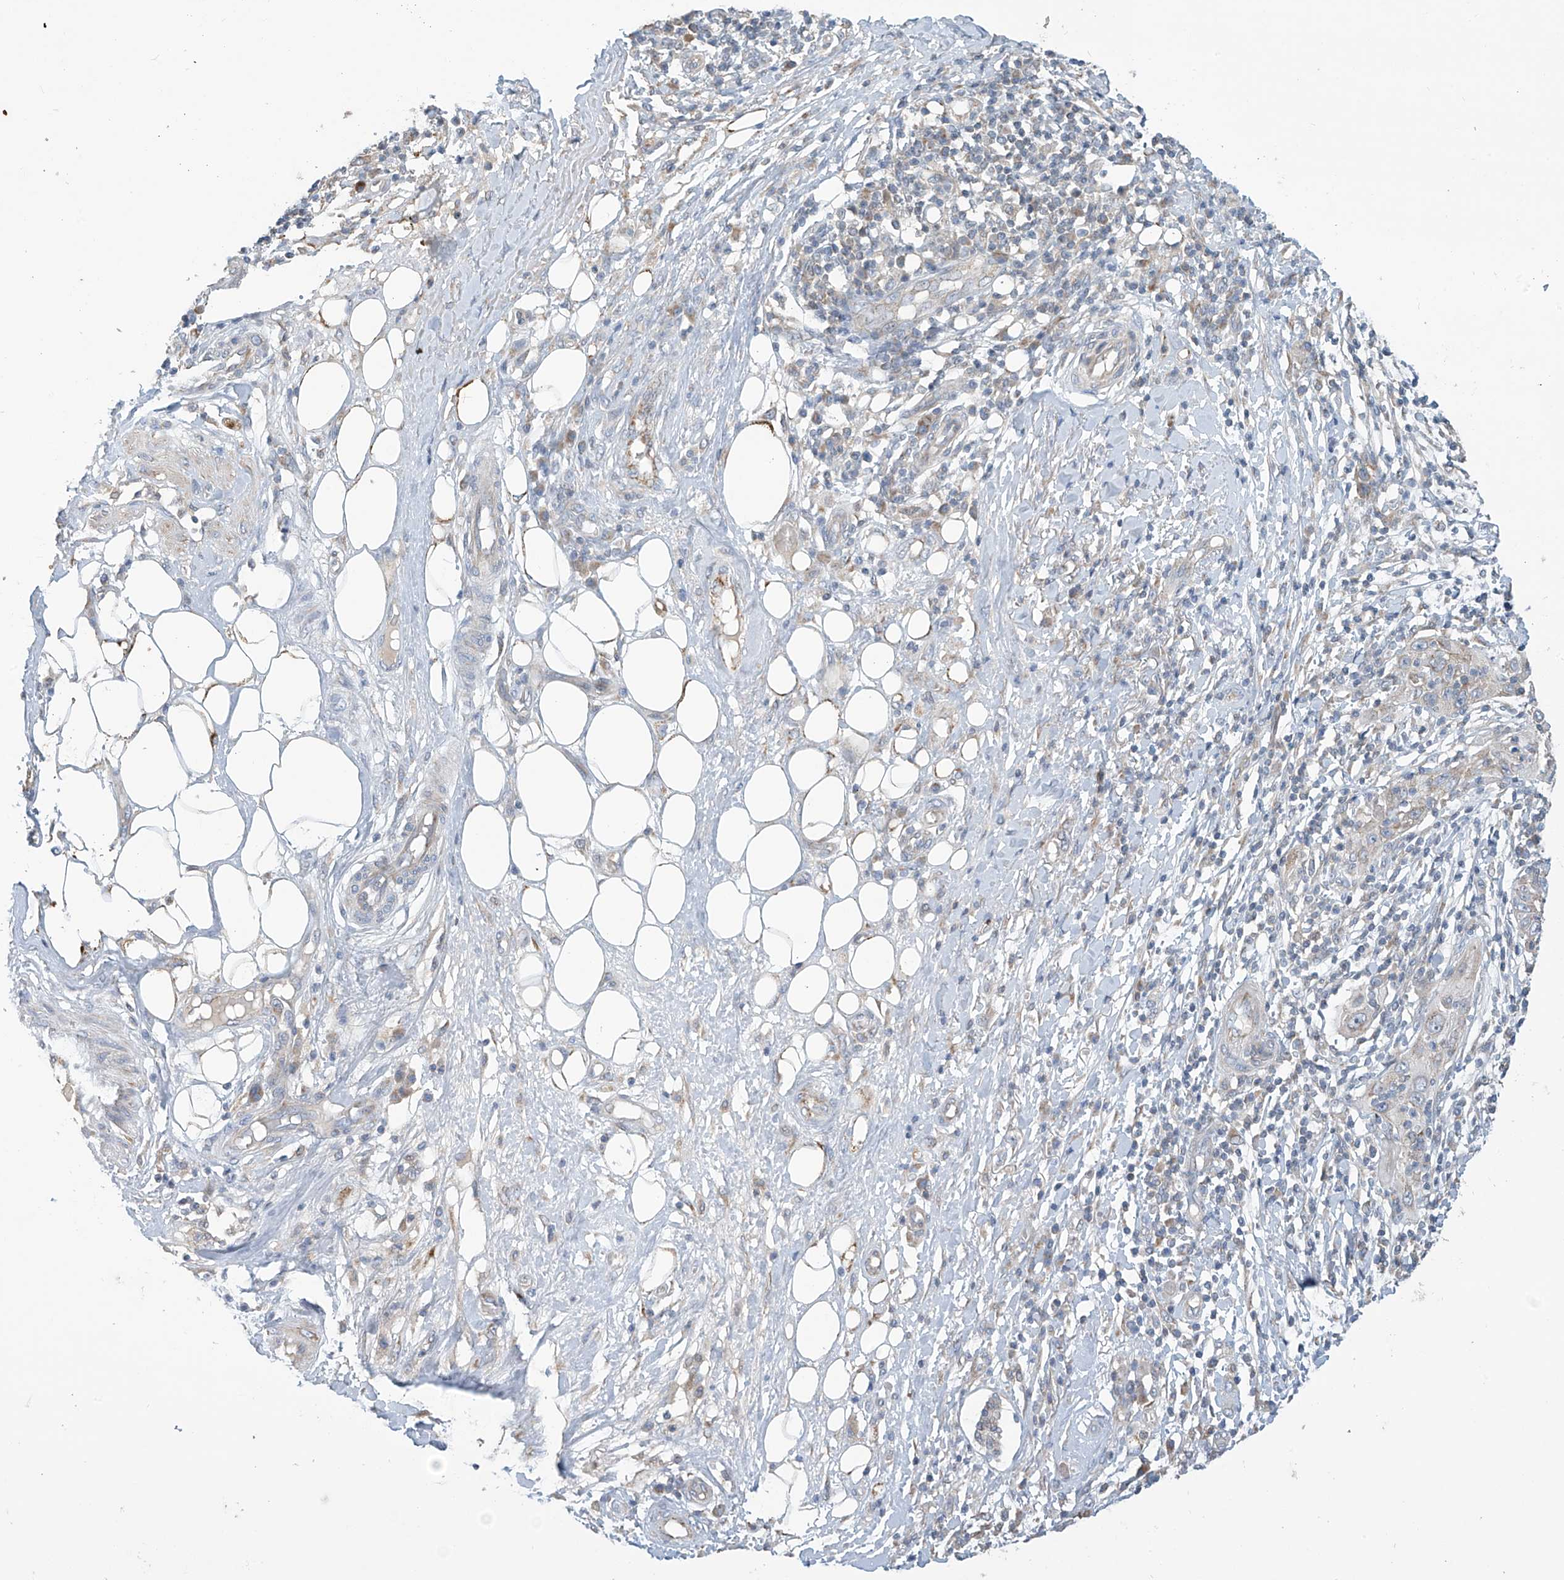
{"staining": {"intensity": "weak", "quantity": "<25%", "location": "cytoplasmic/membranous"}, "tissue": "skin cancer", "cell_type": "Tumor cells", "image_type": "cancer", "snomed": [{"axis": "morphology", "description": "Squamous cell carcinoma, NOS"}, {"axis": "topography", "description": "Skin"}], "caption": "This is an immunohistochemistry (IHC) histopathology image of human squamous cell carcinoma (skin). There is no staining in tumor cells.", "gene": "SCGB1D2", "patient": {"sex": "female", "age": 88}}